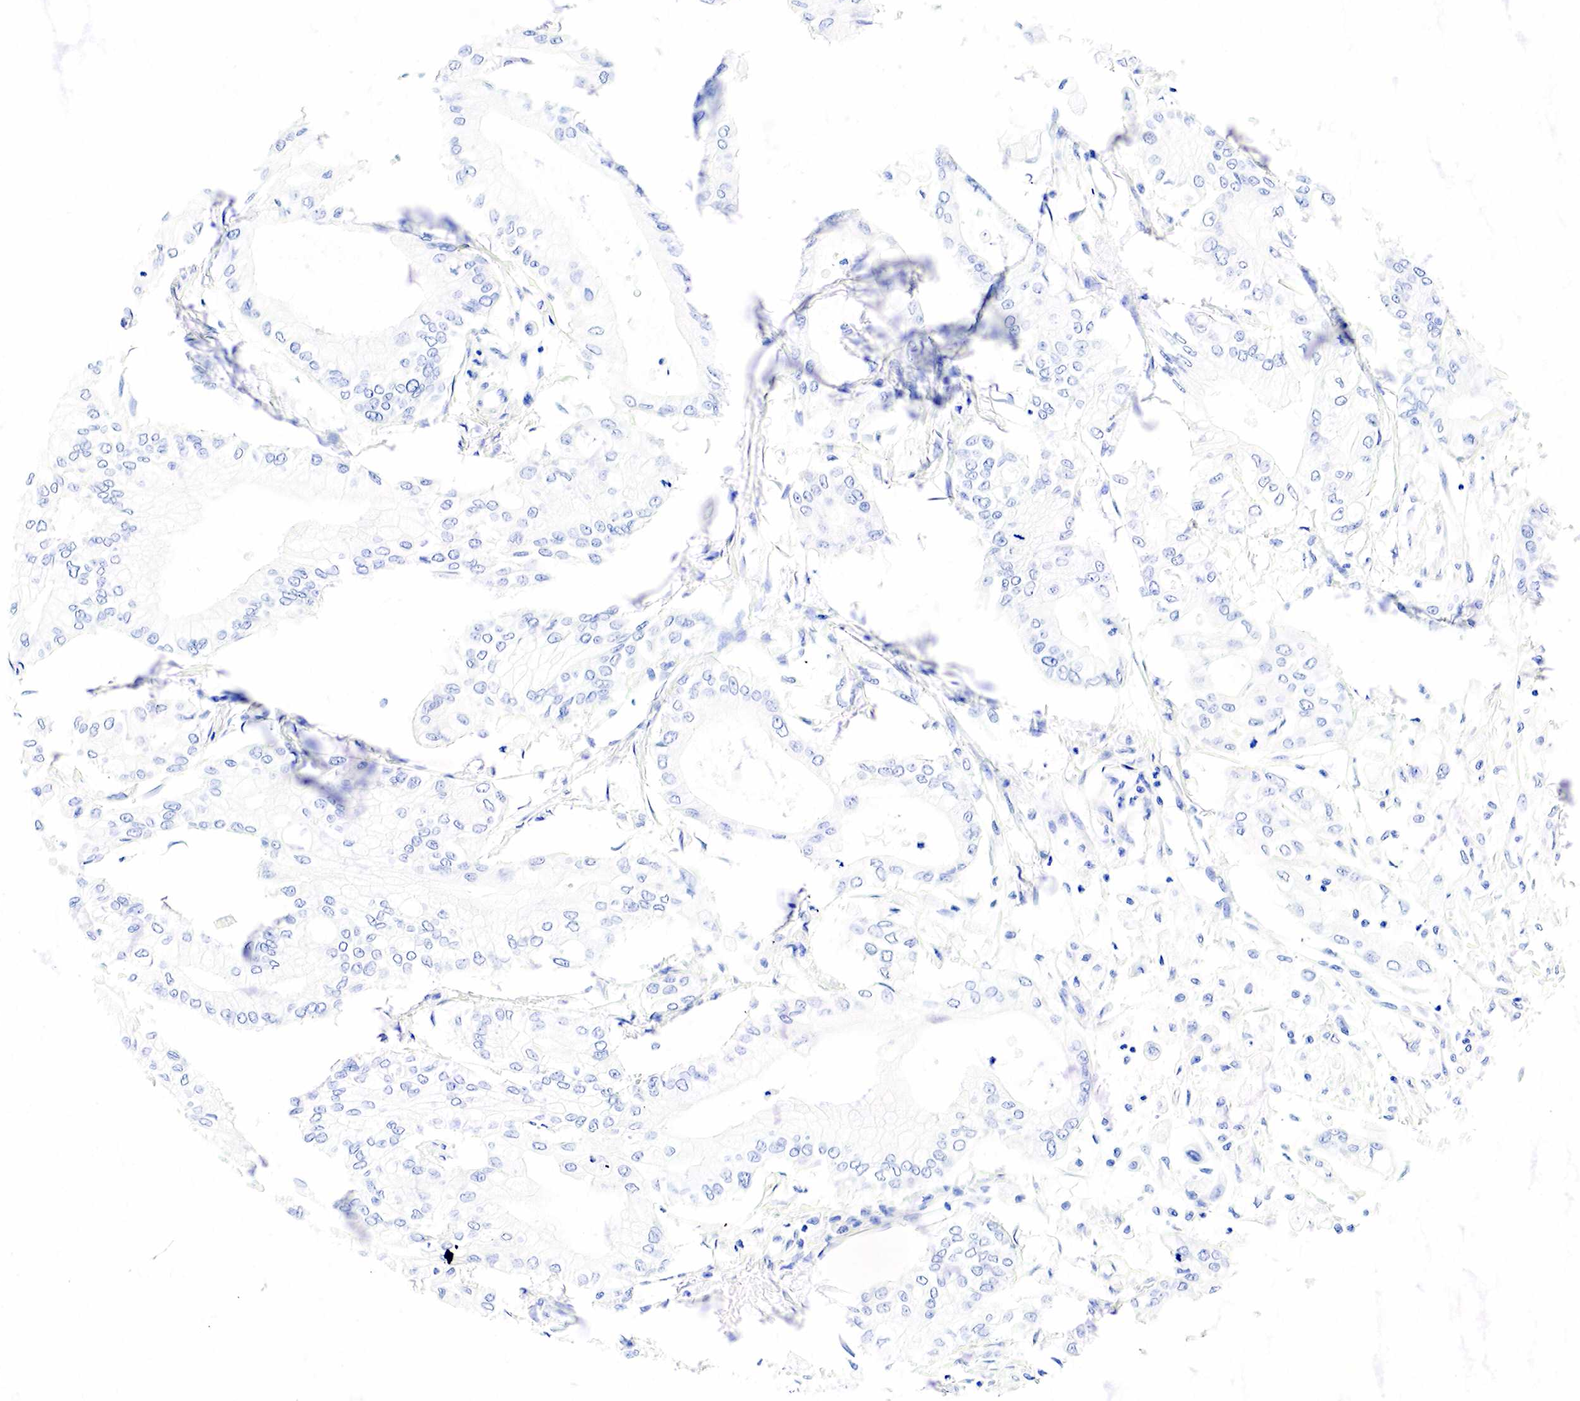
{"staining": {"intensity": "negative", "quantity": "none", "location": "none"}, "tissue": "pancreatic cancer", "cell_type": "Tumor cells", "image_type": "cancer", "snomed": [{"axis": "morphology", "description": "Adenocarcinoma, NOS"}, {"axis": "topography", "description": "Pancreas"}], "caption": "Photomicrograph shows no protein positivity in tumor cells of pancreatic cancer tissue.", "gene": "CD79A", "patient": {"sex": "male", "age": 79}}